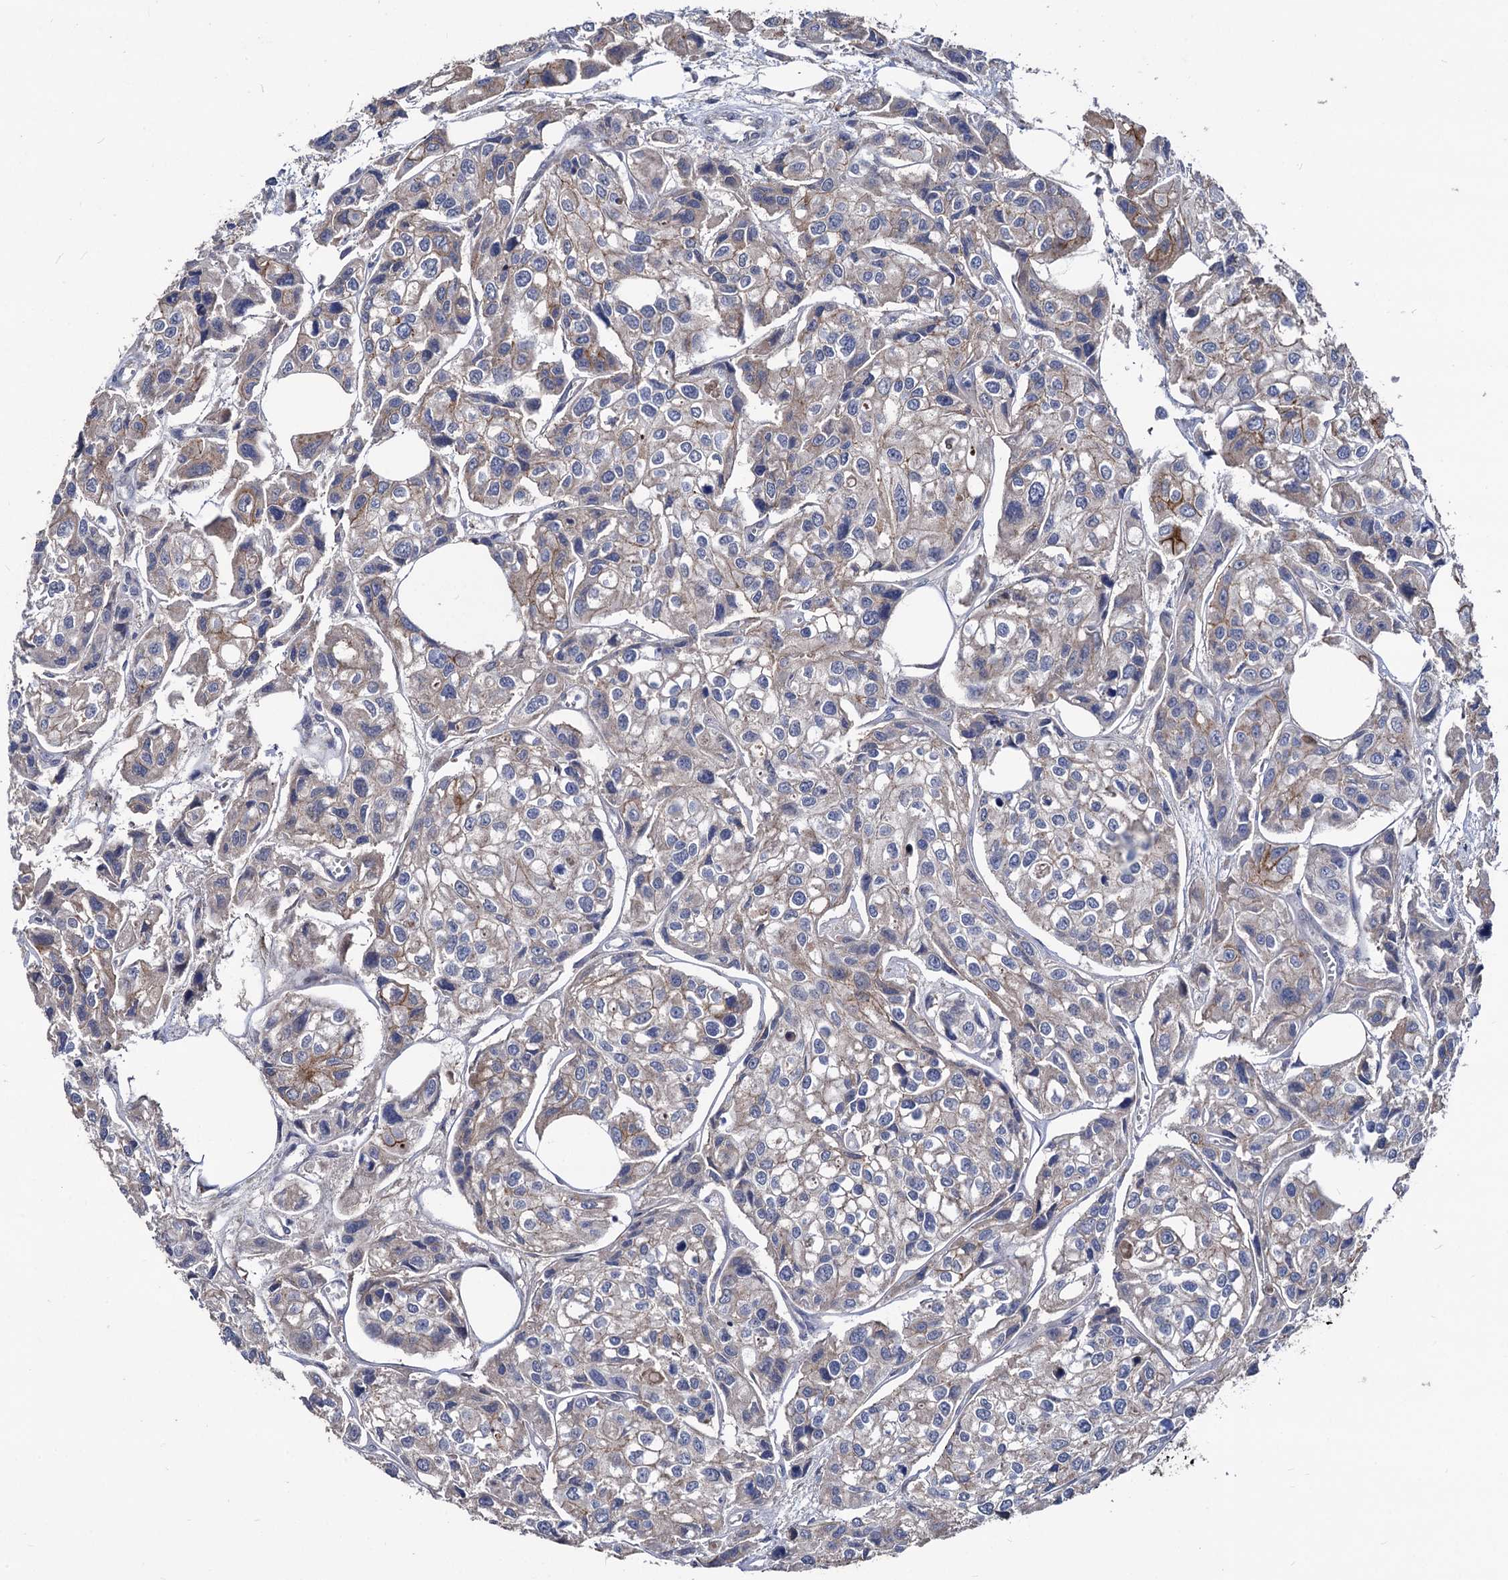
{"staining": {"intensity": "moderate", "quantity": "<25%", "location": "cytoplasmic/membranous"}, "tissue": "urothelial cancer", "cell_type": "Tumor cells", "image_type": "cancer", "snomed": [{"axis": "morphology", "description": "Urothelial carcinoma, High grade"}, {"axis": "topography", "description": "Urinary bladder"}], "caption": "This image exhibits immunohistochemistry staining of human urothelial cancer, with low moderate cytoplasmic/membranous expression in about <25% of tumor cells.", "gene": "SMAGP", "patient": {"sex": "male", "age": 67}}